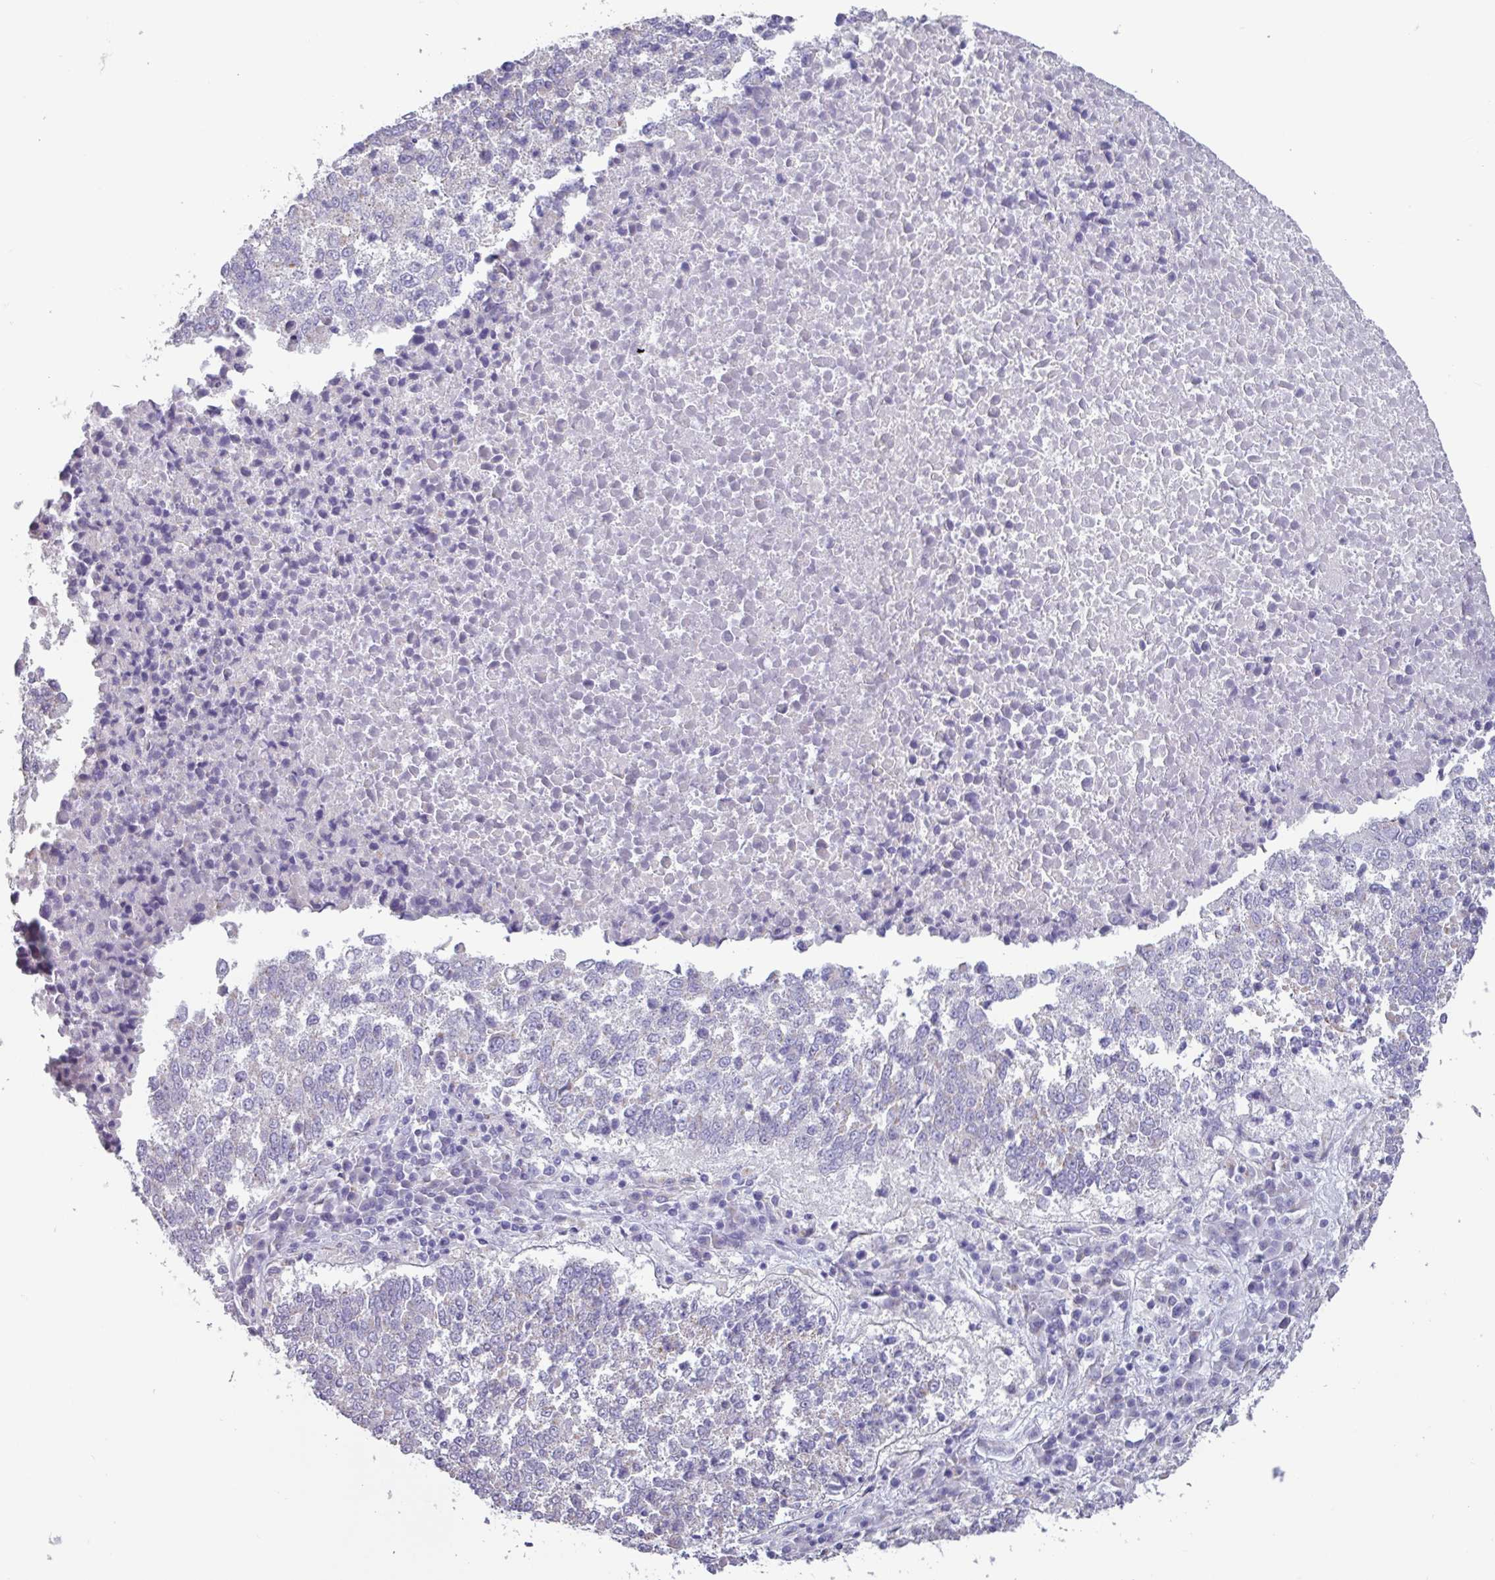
{"staining": {"intensity": "negative", "quantity": "none", "location": "none"}, "tissue": "lung cancer", "cell_type": "Tumor cells", "image_type": "cancer", "snomed": [{"axis": "morphology", "description": "Squamous cell carcinoma, NOS"}, {"axis": "topography", "description": "Lung"}], "caption": "A high-resolution histopathology image shows immunohistochemistry (IHC) staining of squamous cell carcinoma (lung), which exhibits no significant positivity in tumor cells.", "gene": "ADGRE1", "patient": {"sex": "male", "age": 73}}